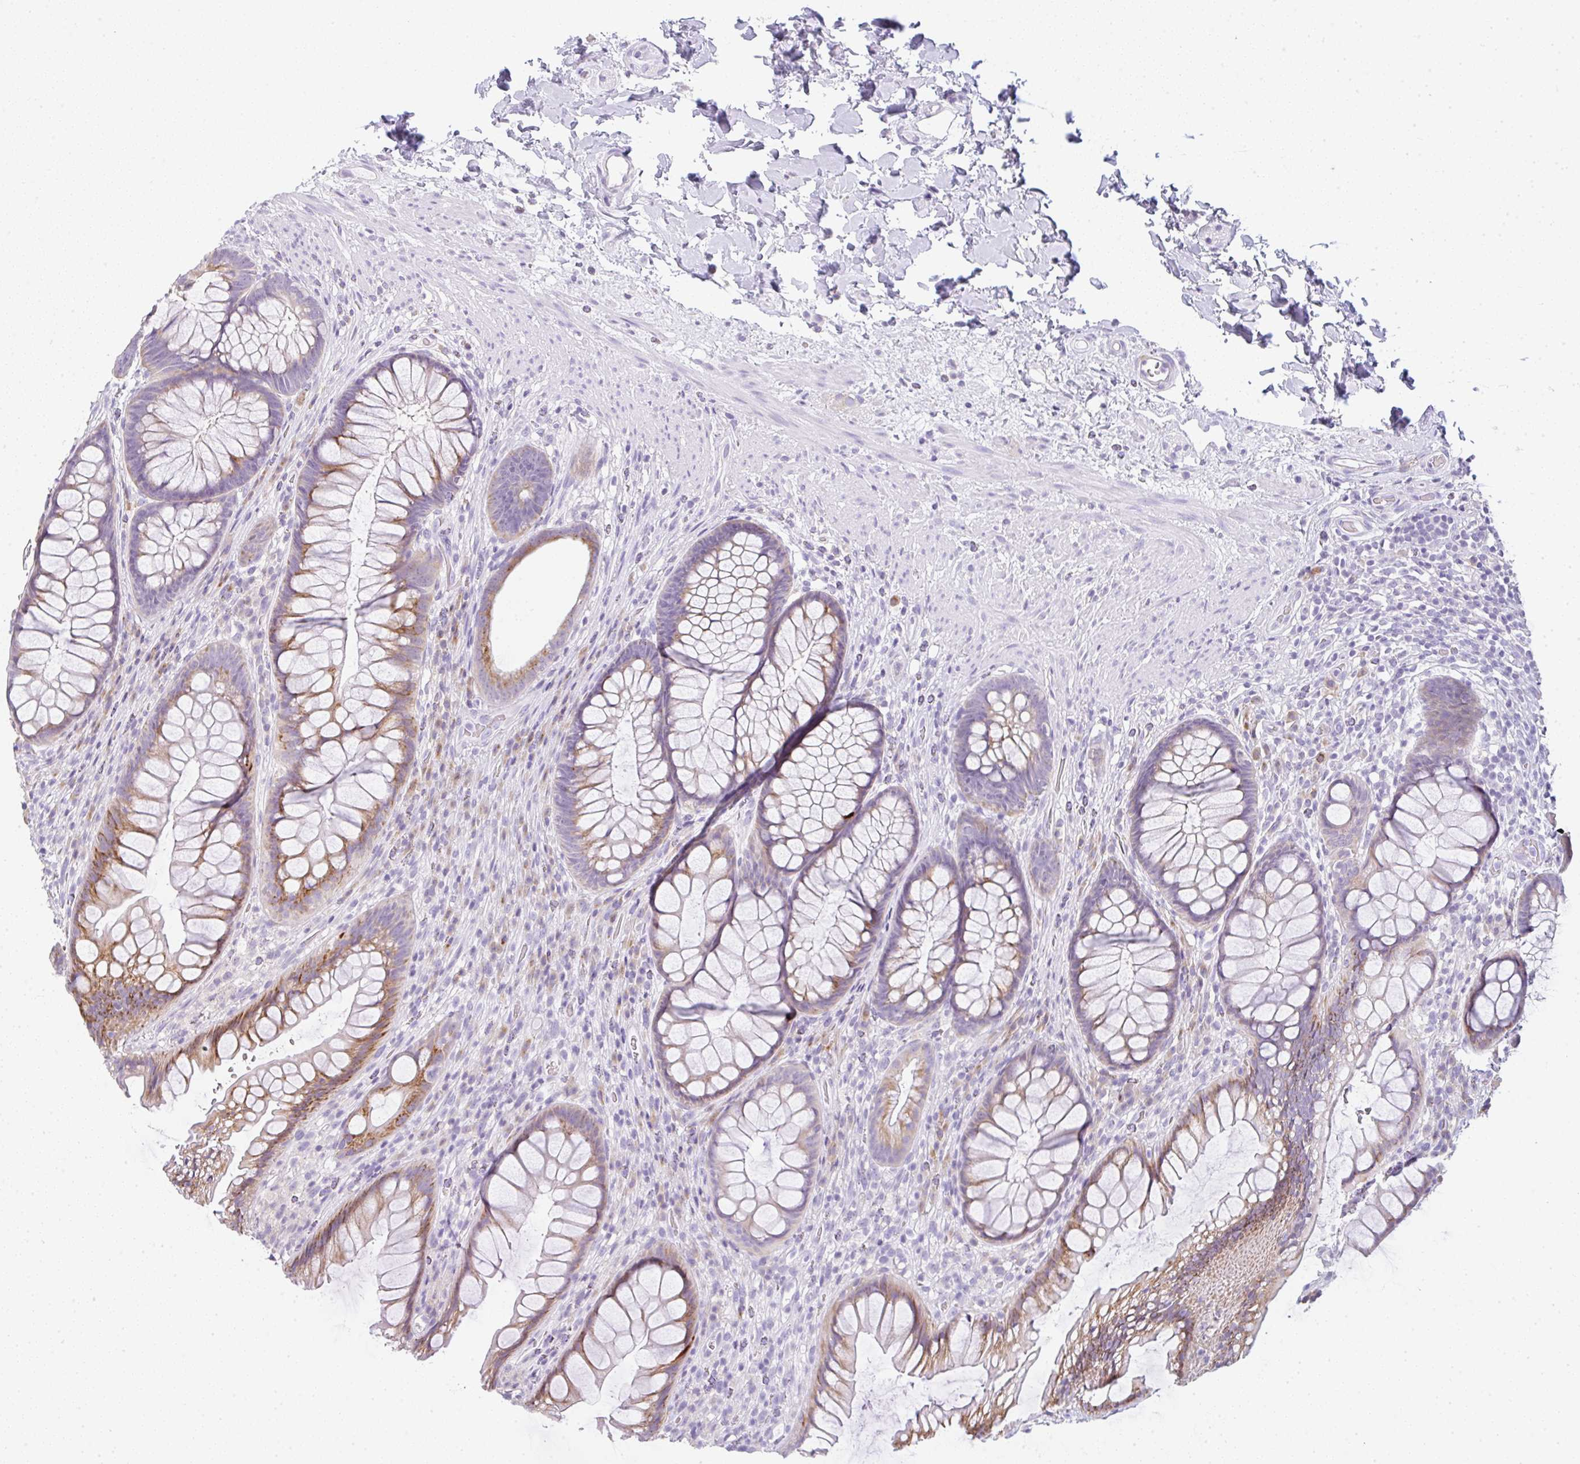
{"staining": {"intensity": "moderate", "quantity": "25%-75%", "location": "cytoplasmic/membranous"}, "tissue": "rectum", "cell_type": "Glandular cells", "image_type": "normal", "snomed": [{"axis": "morphology", "description": "Normal tissue, NOS"}, {"axis": "topography", "description": "Rectum"}], "caption": "Immunohistochemical staining of unremarkable rectum demonstrates medium levels of moderate cytoplasmic/membranous expression in approximately 25%-75% of glandular cells. The staining is performed using DAB brown chromogen to label protein expression. The nuclei are counter-stained blue using hematoxylin.", "gene": "LPAR4", "patient": {"sex": "male", "age": 53}}